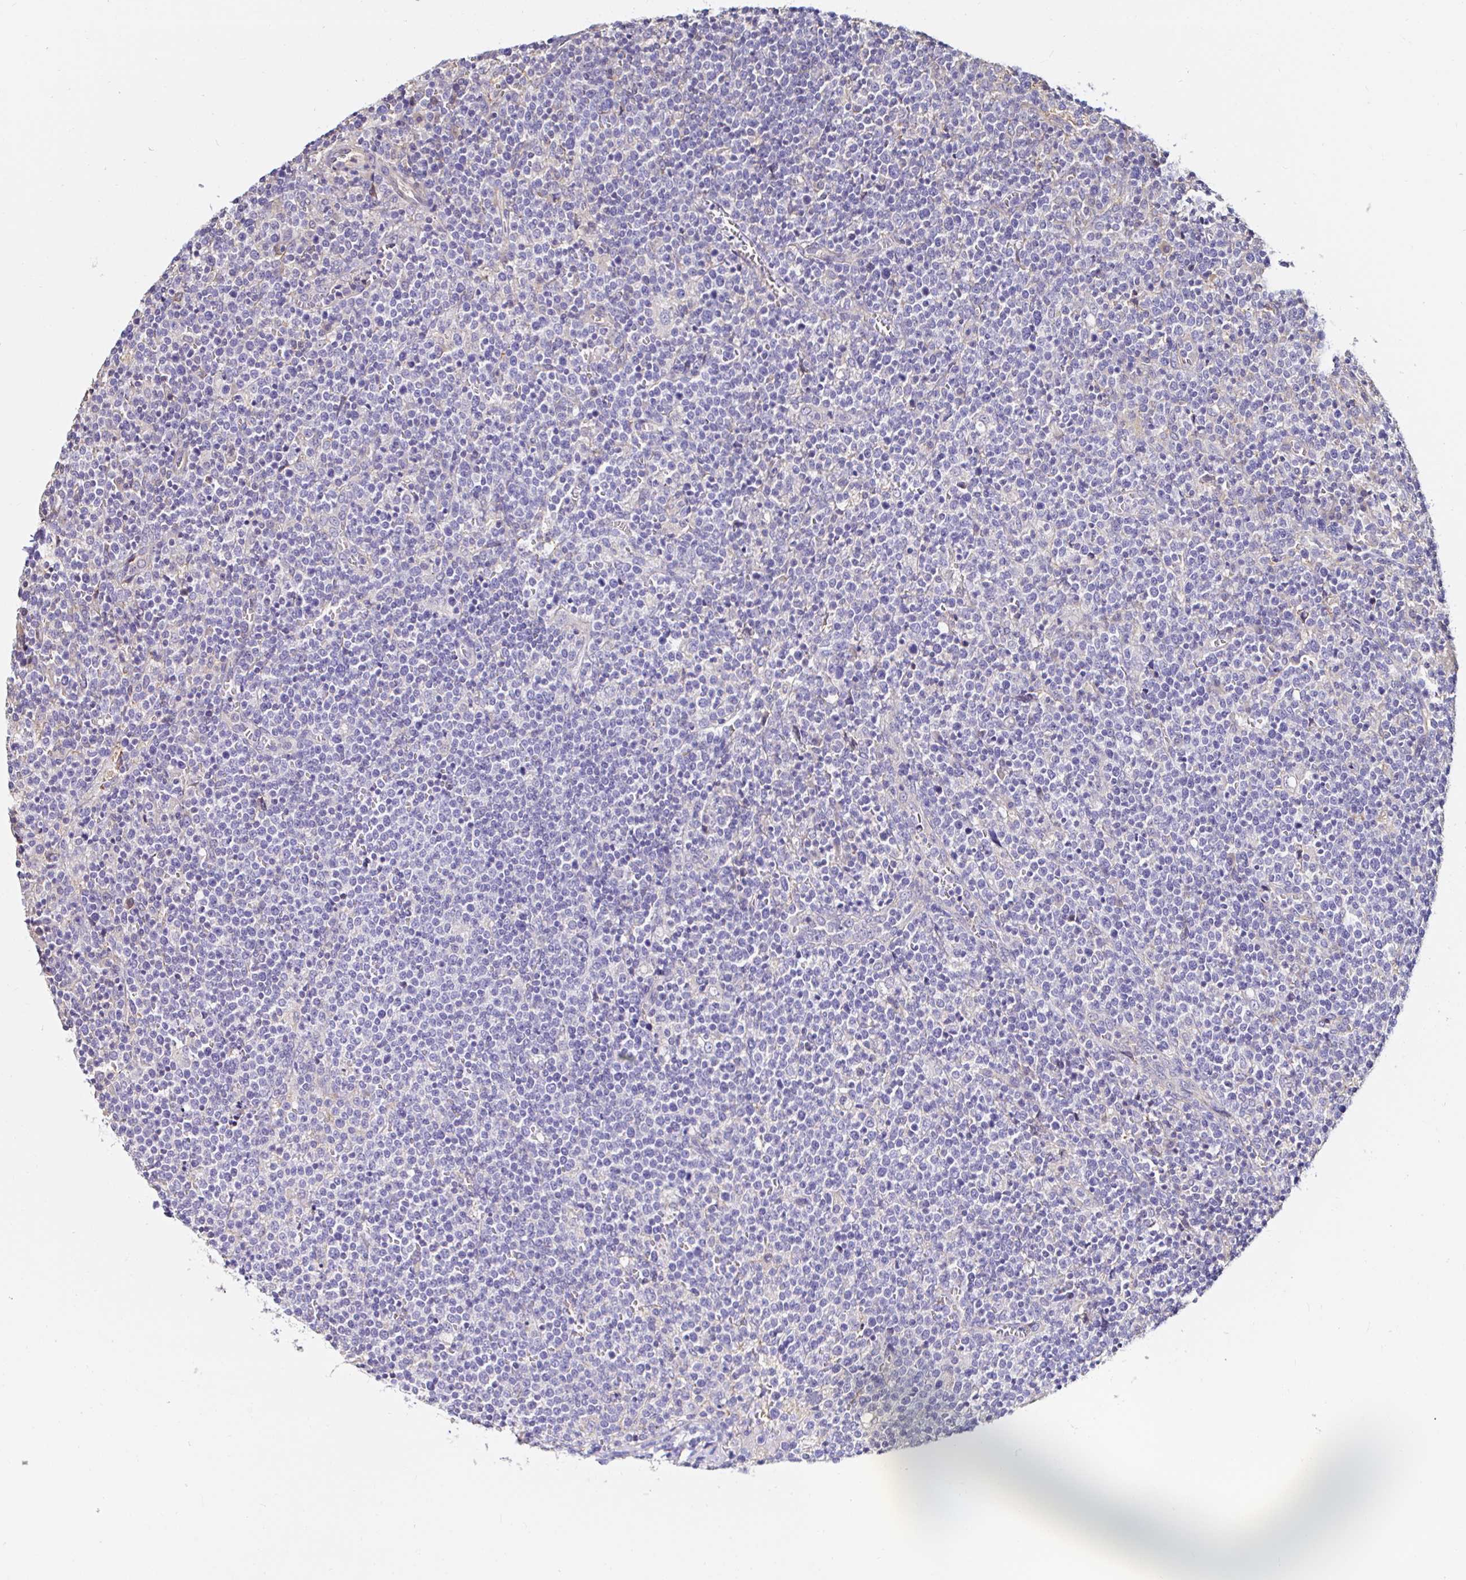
{"staining": {"intensity": "negative", "quantity": "none", "location": "none"}, "tissue": "lymphoma", "cell_type": "Tumor cells", "image_type": "cancer", "snomed": [{"axis": "morphology", "description": "Malignant lymphoma, non-Hodgkin's type, High grade"}, {"axis": "topography", "description": "Lymph node"}], "caption": "Micrograph shows no protein positivity in tumor cells of lymphoma tissue. (Stains: DAB immunohistochemistry (IHC) with hematoxylin counter stain, Microscopy: brightfield microscopy at high magnification).", "gene": "RSRP1", "patient": {"sex": "male", "age": 61}}